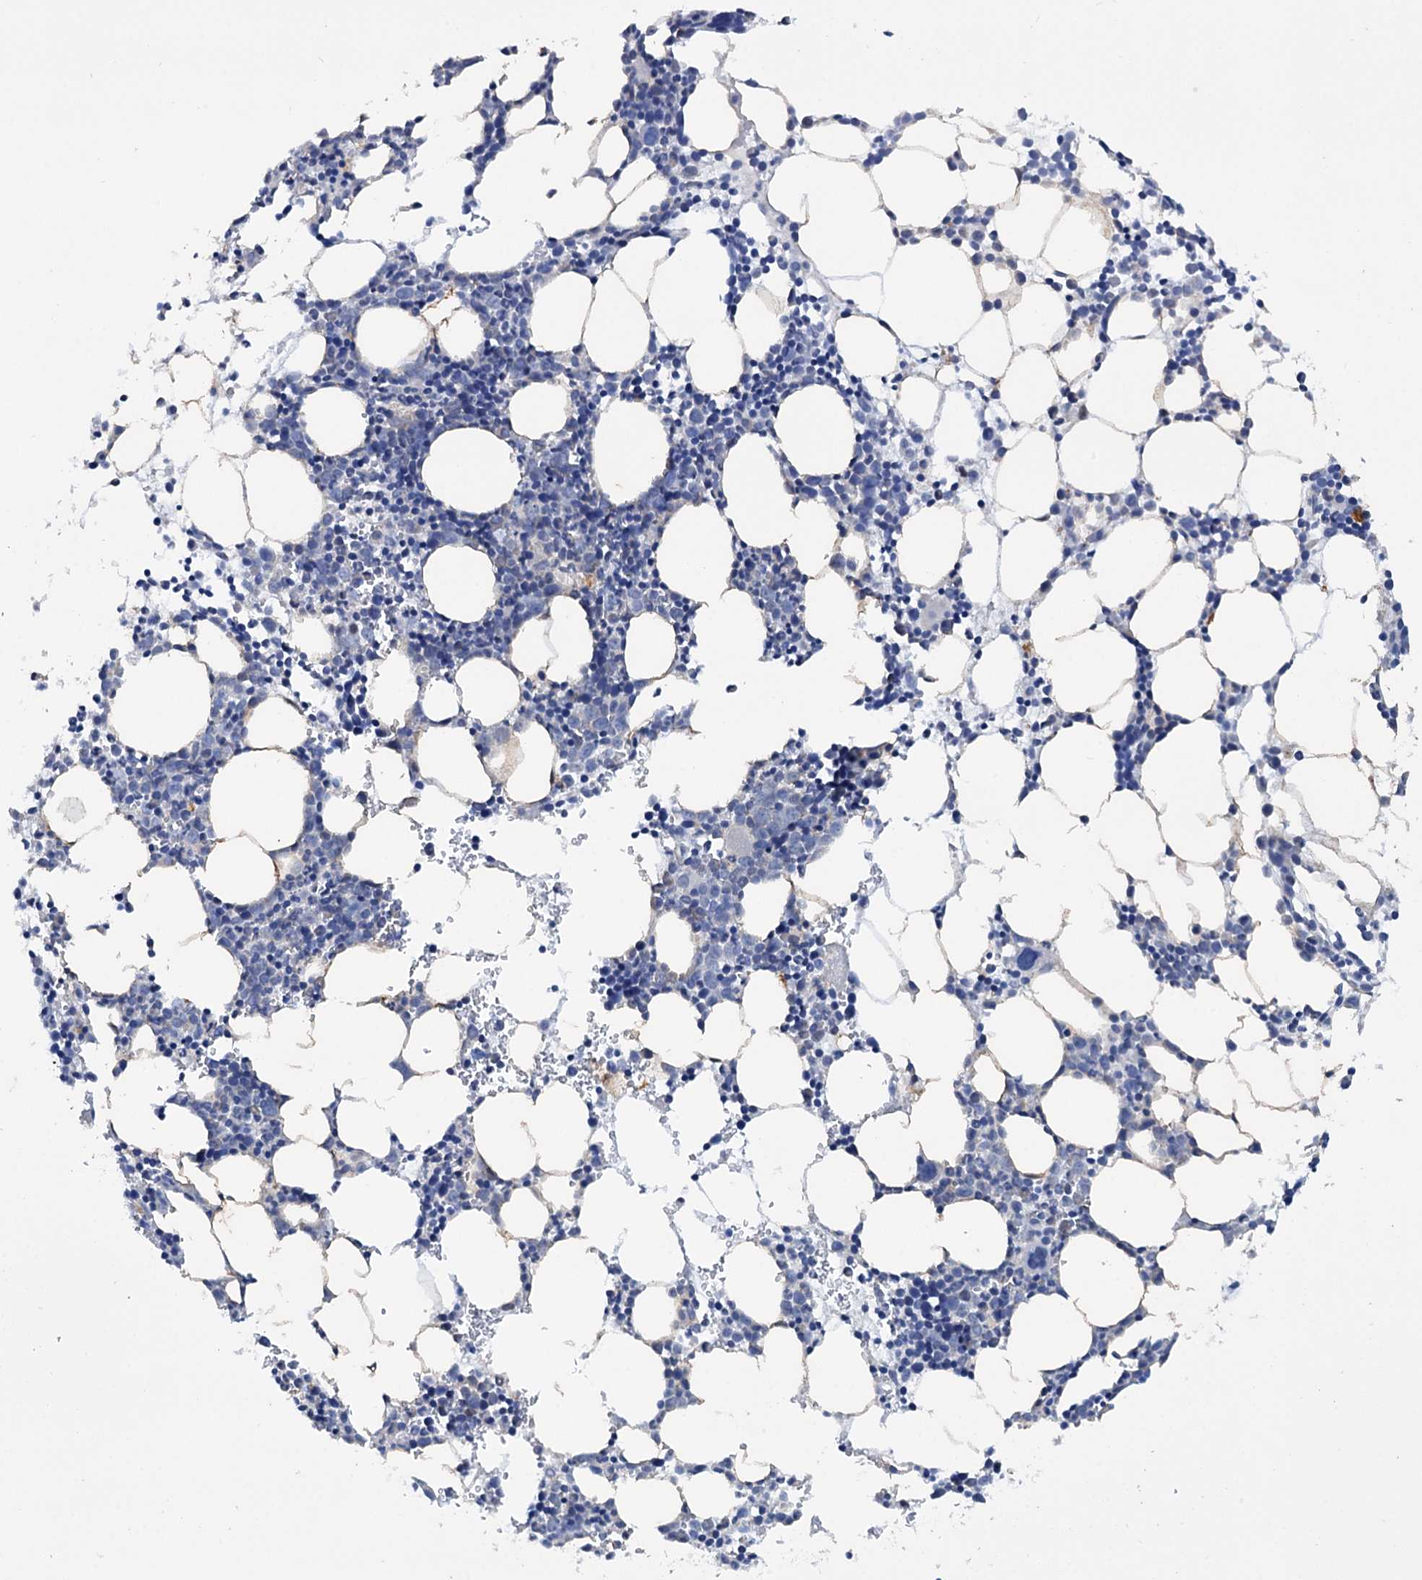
{"staining": {"intensity": "negative", "quantity": "none", "location": "none"}, "tissue": "bone marrow", "cell_type": "Hematopoietic cells", "image_type": "normal", "snomed": [{"axis": "morphology", "description": "Normal tissue, NOS"}, {"axis": "topography", "description": "Bone marrow"}], "caption": "Immunohistochemistry (IHC) of benign bone marrow reveals no staining in hematopoietic cells. The staining was performed using DAB (3,3'-diaminobenzidine) to visualize the protein expression in brown, while the nuclei were stained in blue with hematoxylin (Magnification: 20x).", "gene": "MID1IP1", "patient": {"sex": "female", "age": 89}}